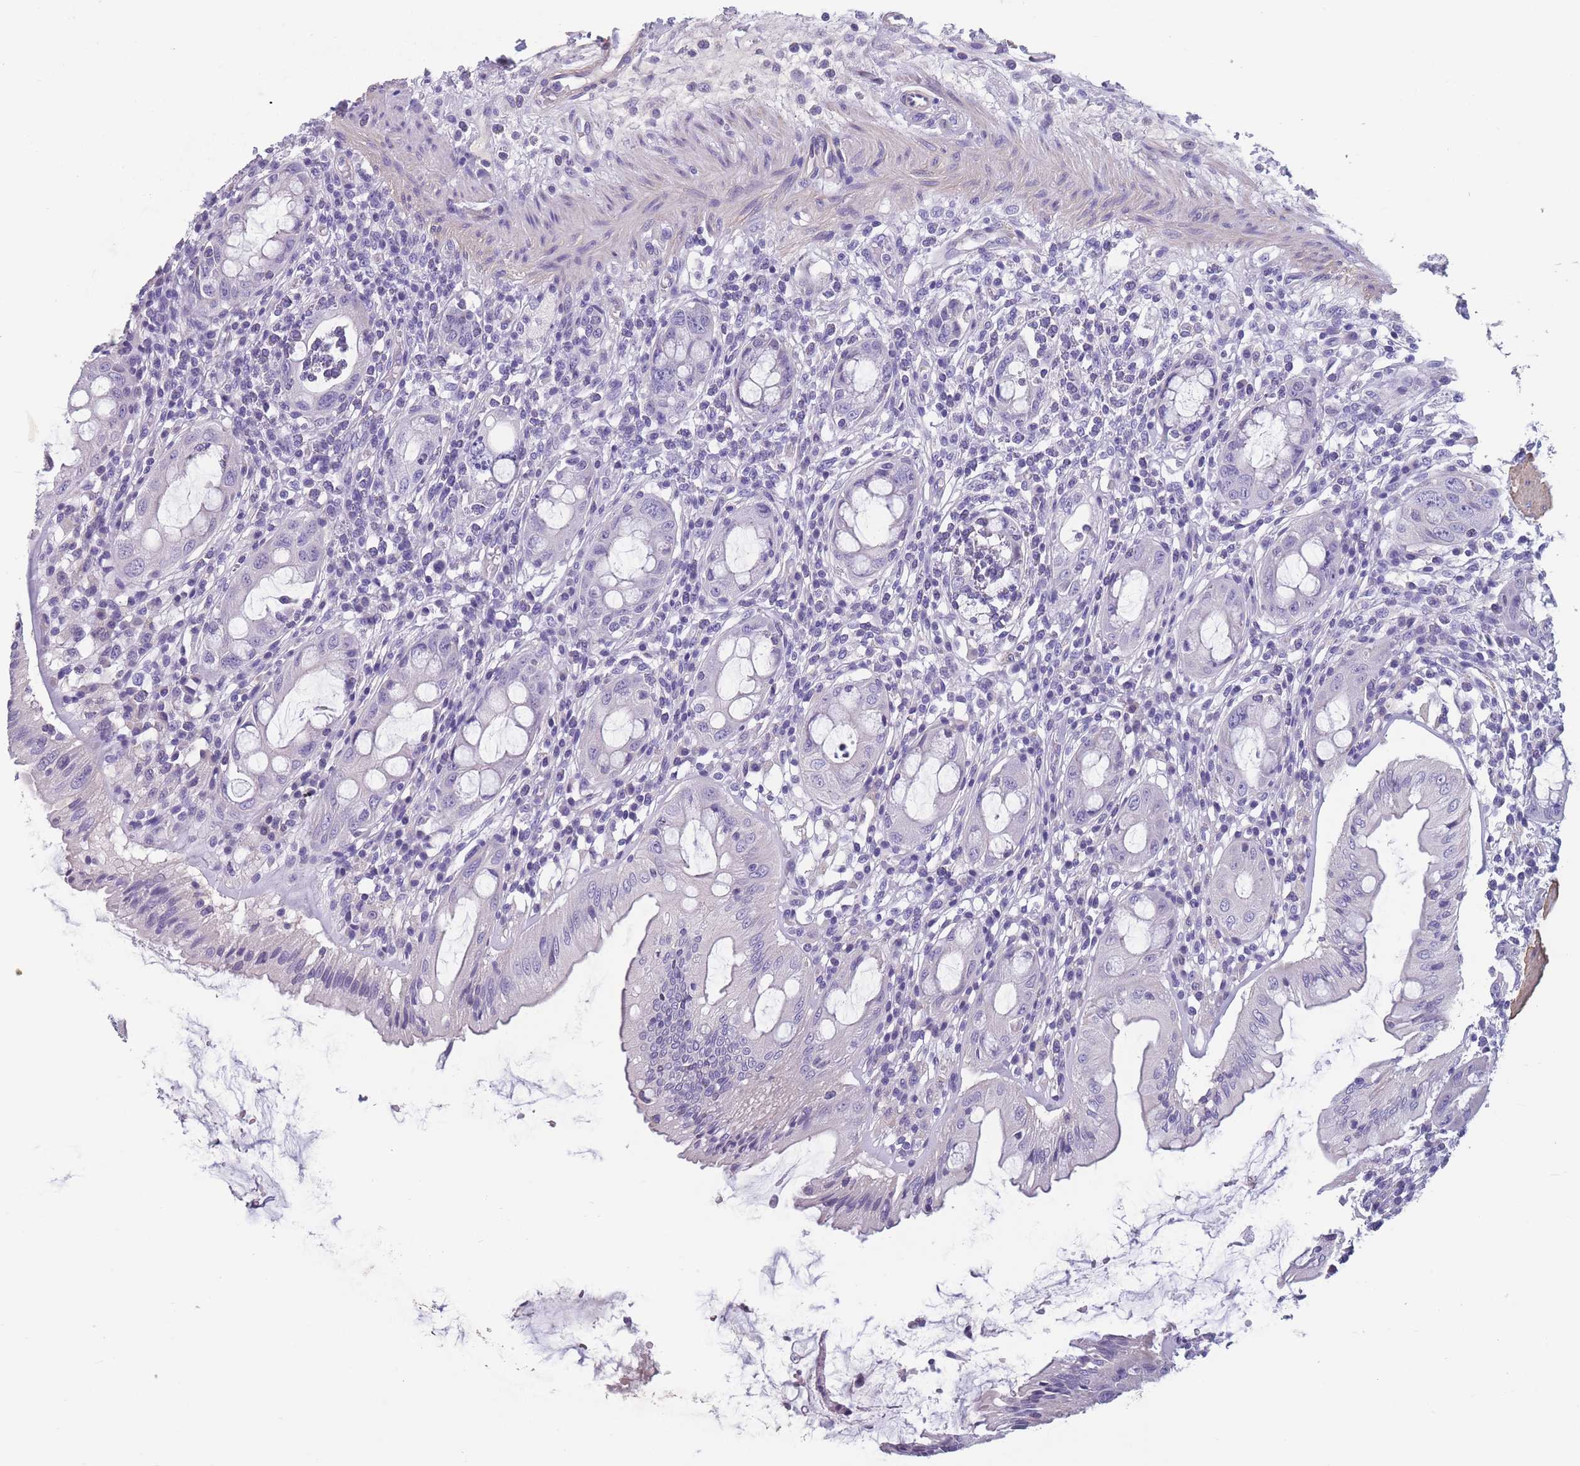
{"staining": {"intensity": "negative", "quantity": "none", "location": "none"}, "tissue": "rectum", "cell_type": "Glandular cells", "image_type": "normal", "snomed": [{"axis": "morphology", "description": "Normal tissue, NOS"}, {"axis": "topography", "description": "Rectum"}], "caption": "Glandular cells are negative for brown protein staining in normal rectum.", "gene": "OR4C5", "patient": {"sex": "female", "age": 57}}